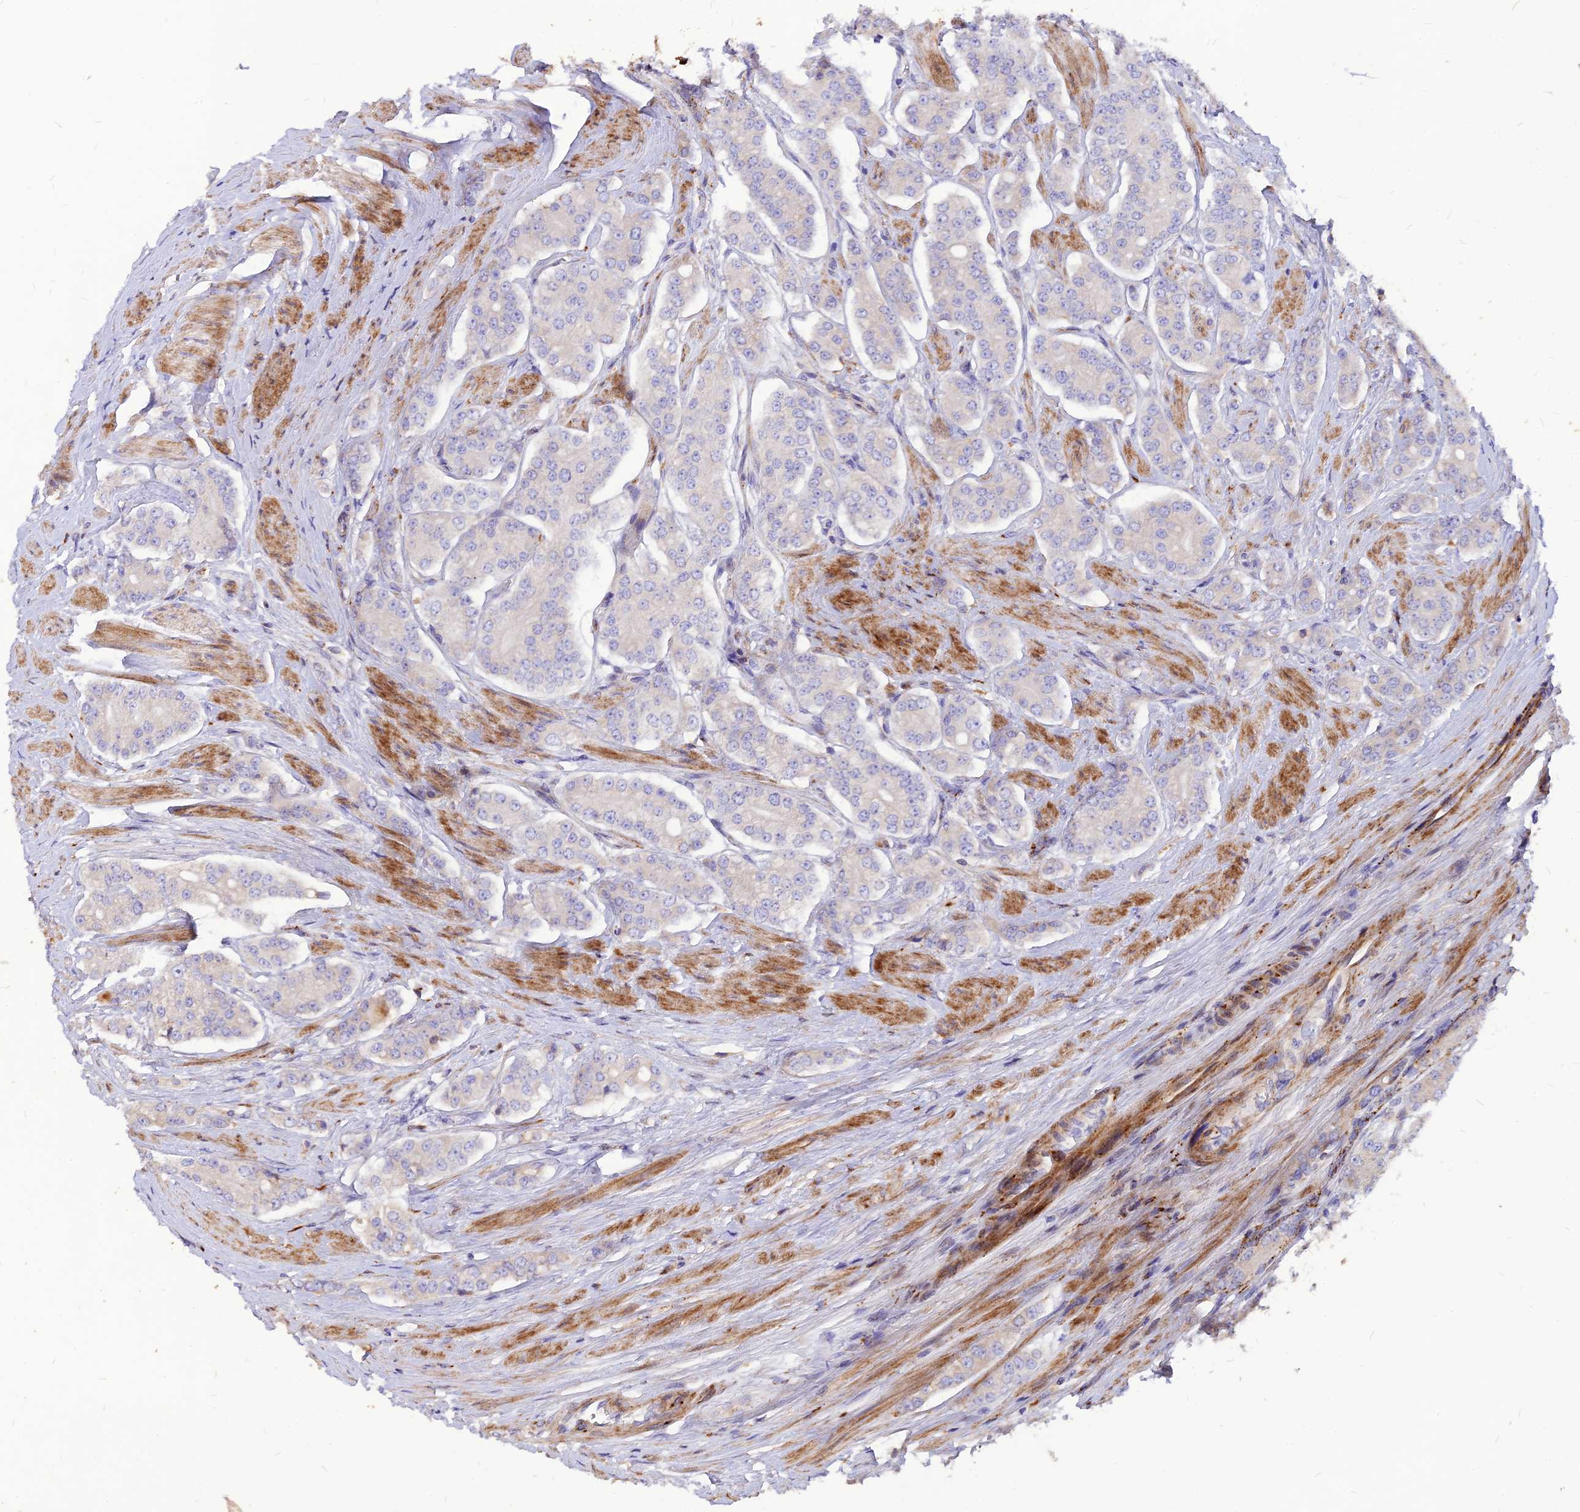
{"staining": {"intensity": "negative", "quantity": "none", "location": "none"}, "tissue": "prostate cancer", "cell_type": "Tumor cells", "image_type": "cancer", "snomed": [{"axis": "morphology", "description": "Adenocarcinoma, High grade"}, {"axis": "topography", "description": "Prostate"}], "caption": "An immunohistochemistry (IHC) photomicrograph of prostate cancer (adenocarcinoma (high-grade)) is shown. There is no staining in tumor cells of prostate cancer (adenocarcinoma (high-grade)). (DAB (3,3'-diaminobenzidine) immunohistochemistry (IHC), high magnification).", "gene": "RIMOC1", "patient": {"sex": "male", "age": 71}}